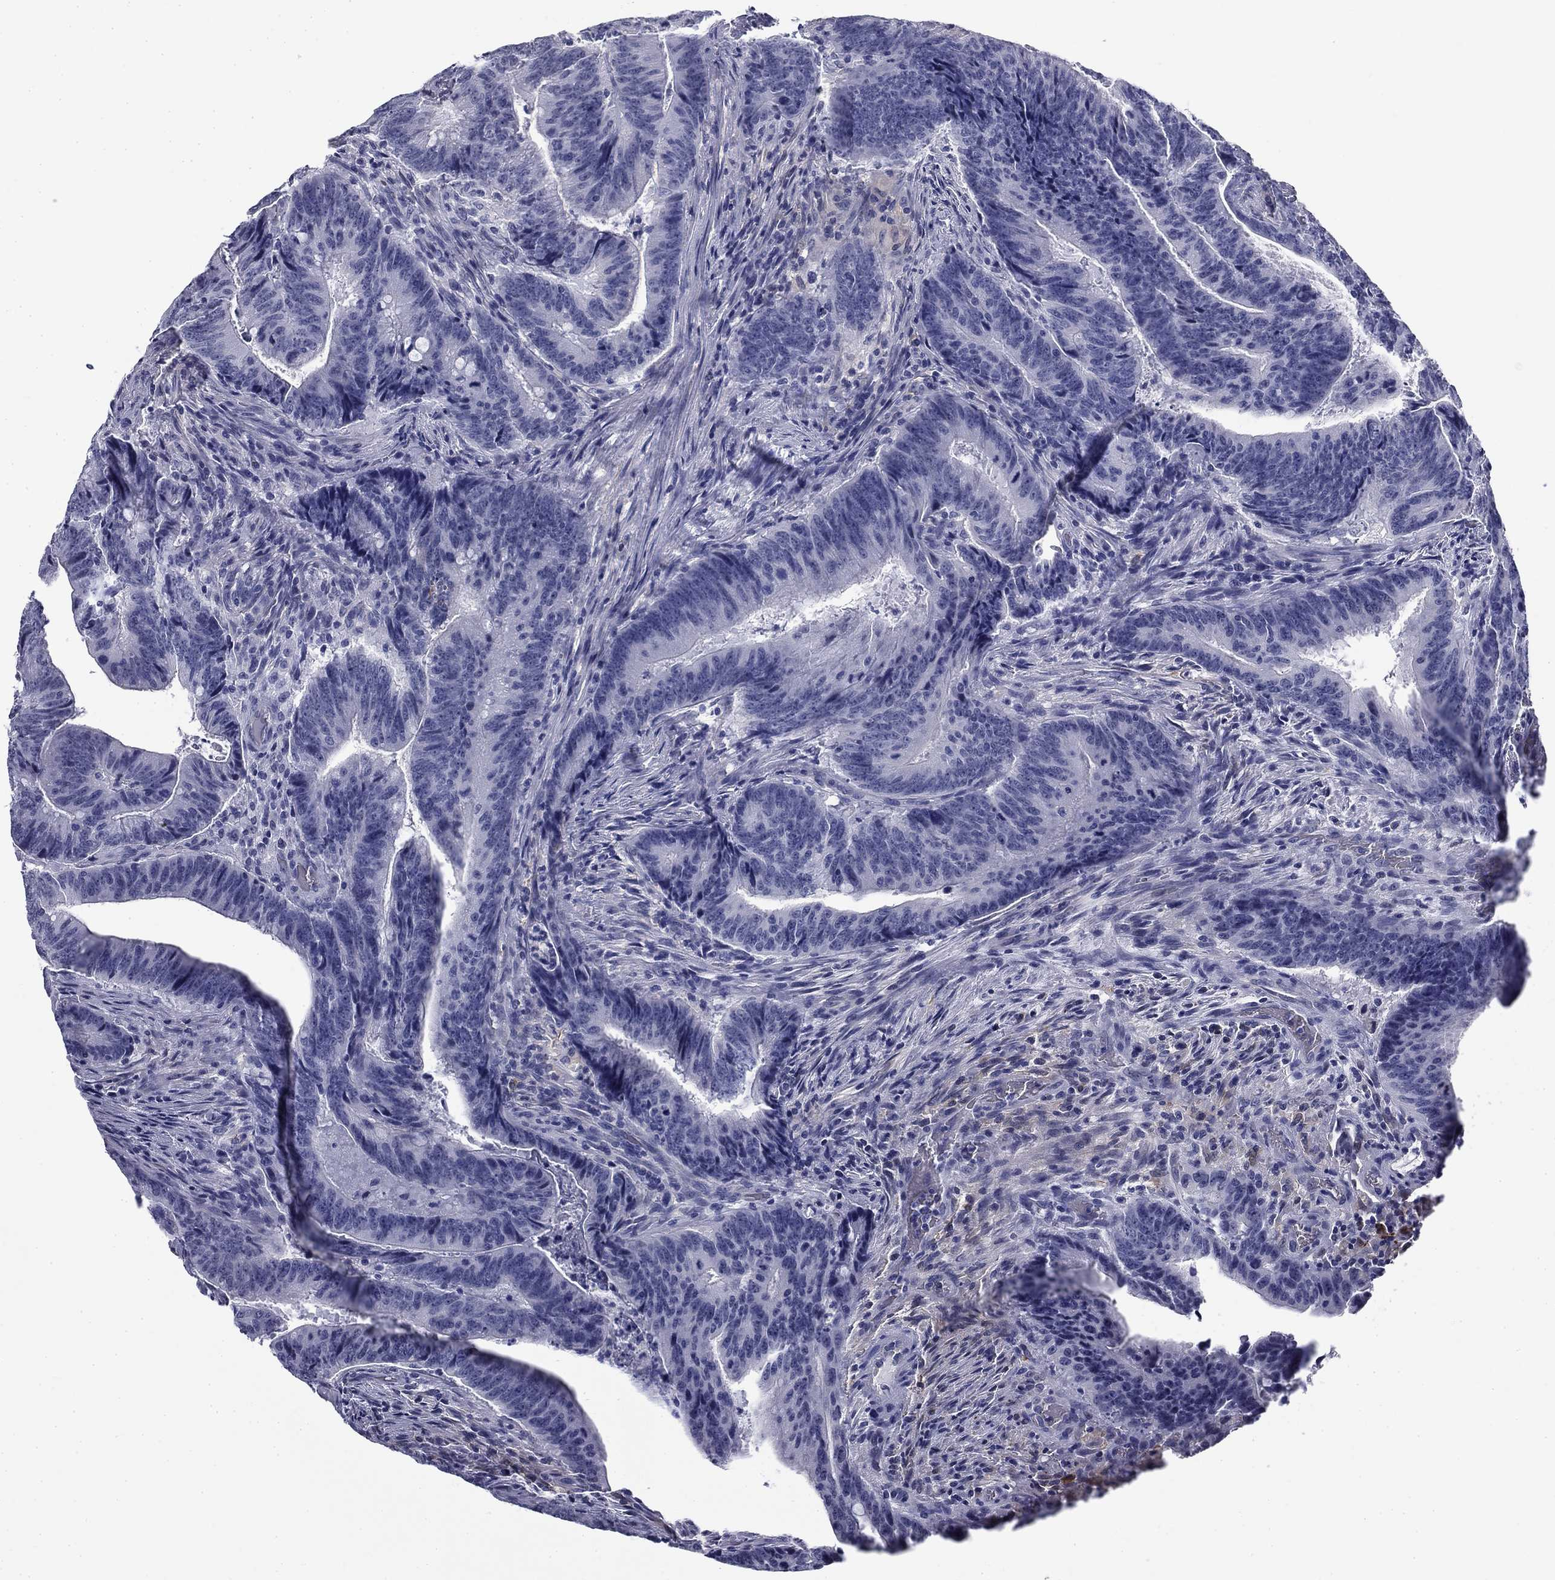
{"staining": {"intensity": "negative", "quantity": "none", "location": "none"}, "tissue": "colorectal cancer", "cell_type": "Tumor cells", "image_type": "cancer", "snomed": [{"axis": "morphology", "description": "Adenocarcinoma, NOS"}, {"axis": "topography", "description": "Colon"}], "caption": "Immunohistochemistry (IHC) of colorectal cancer demonstrates no staining in tumor cells.", "gene": "BCL2L14", "patient": {"sex": "female", "age": 87}}